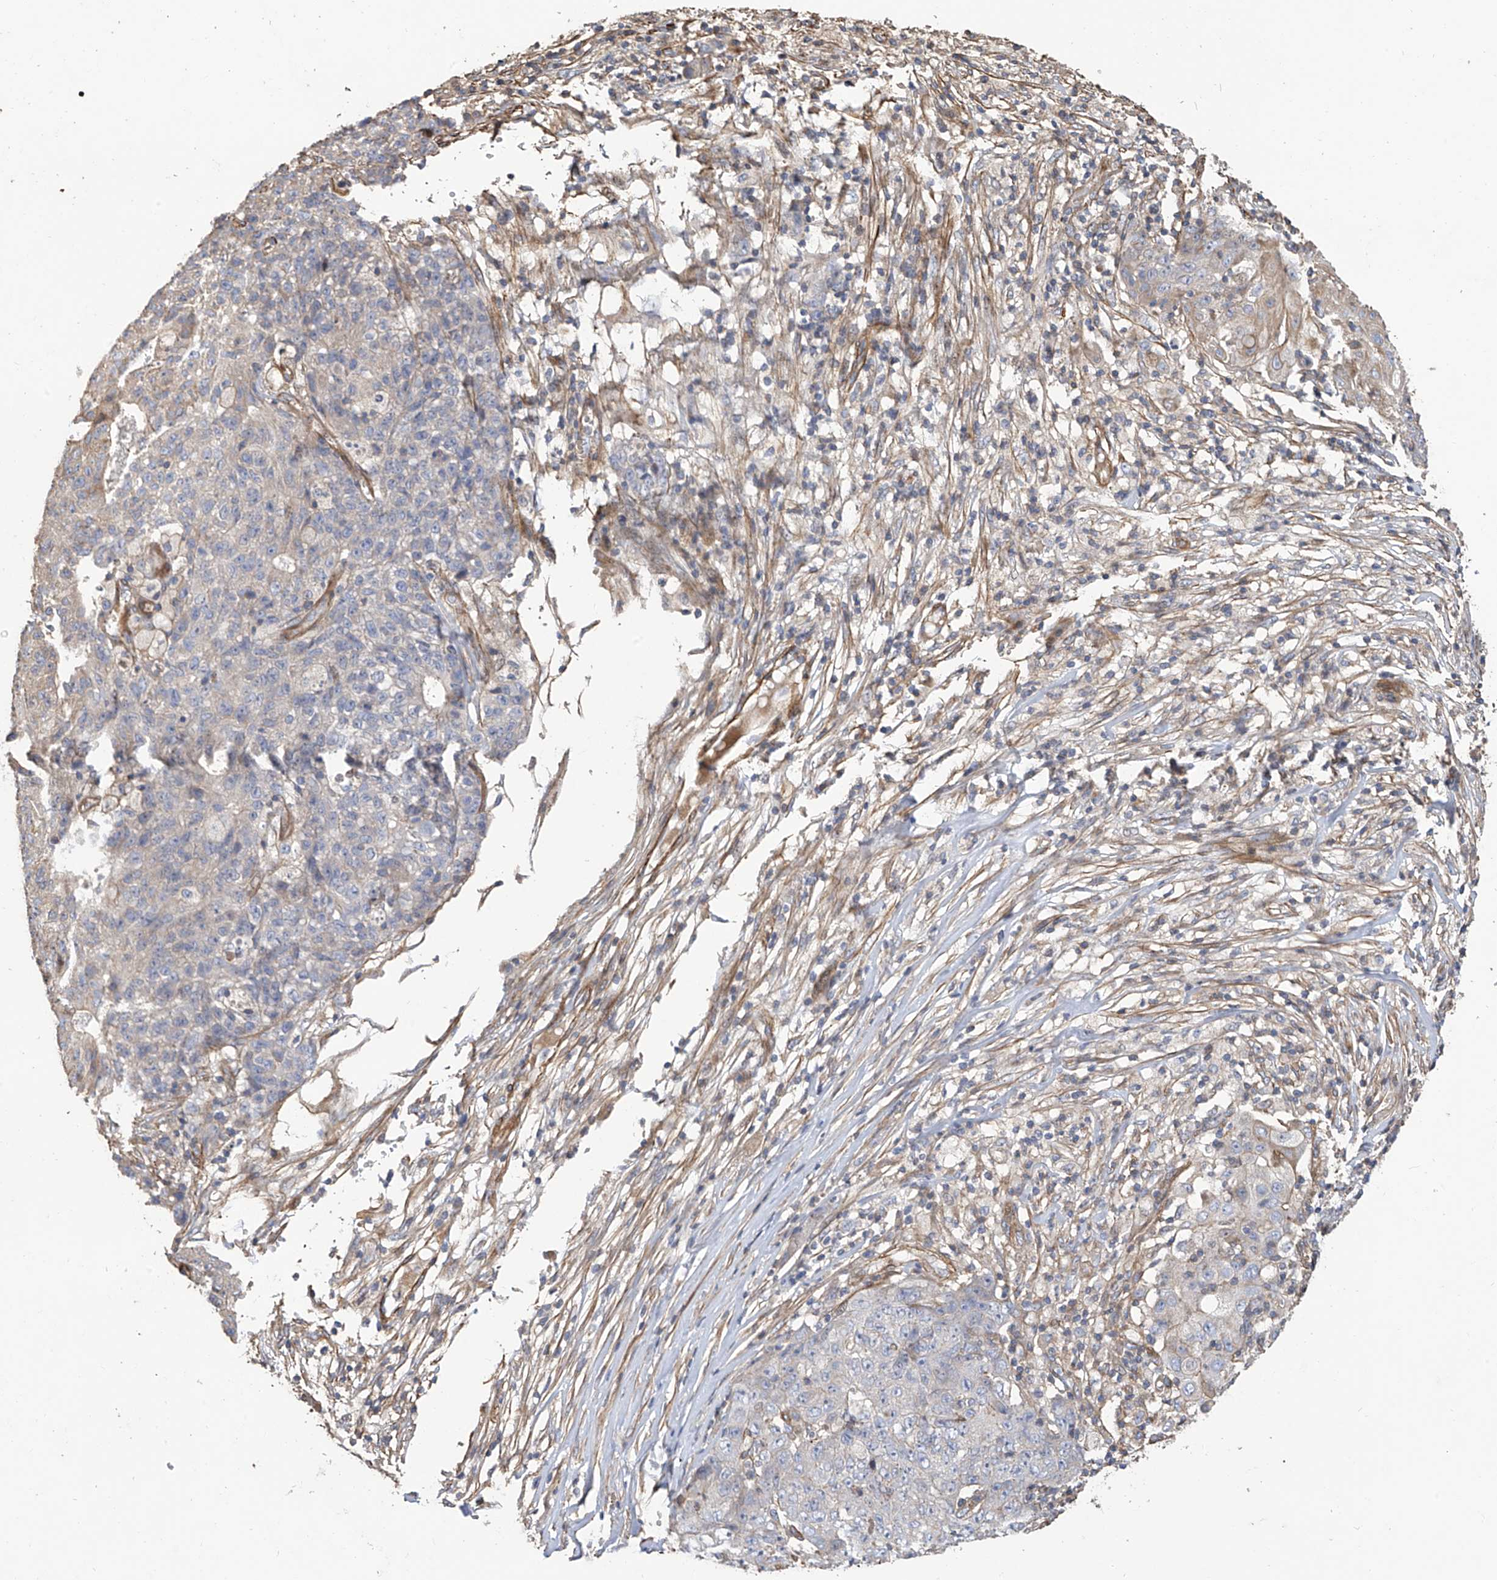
{"staining": {"intensity": "negative", "quantity": "none", "location": "none"}, "tissue": "ovarian cancer", "cell_type": "Tumor cells", "image_type": "cancer", "snomed": [{"axis": "morphology", "description": "Carcinoma, endometroid"}, {"axis": "topography", "description": "Ovary"}], "caption": "Endometroid carcinoma (ovarian) was stained to show a protein in brown. There is no significant expression in tumor cells.", "gene": "SLC43A3", "patient": {"sex": "female", "age": 42}}